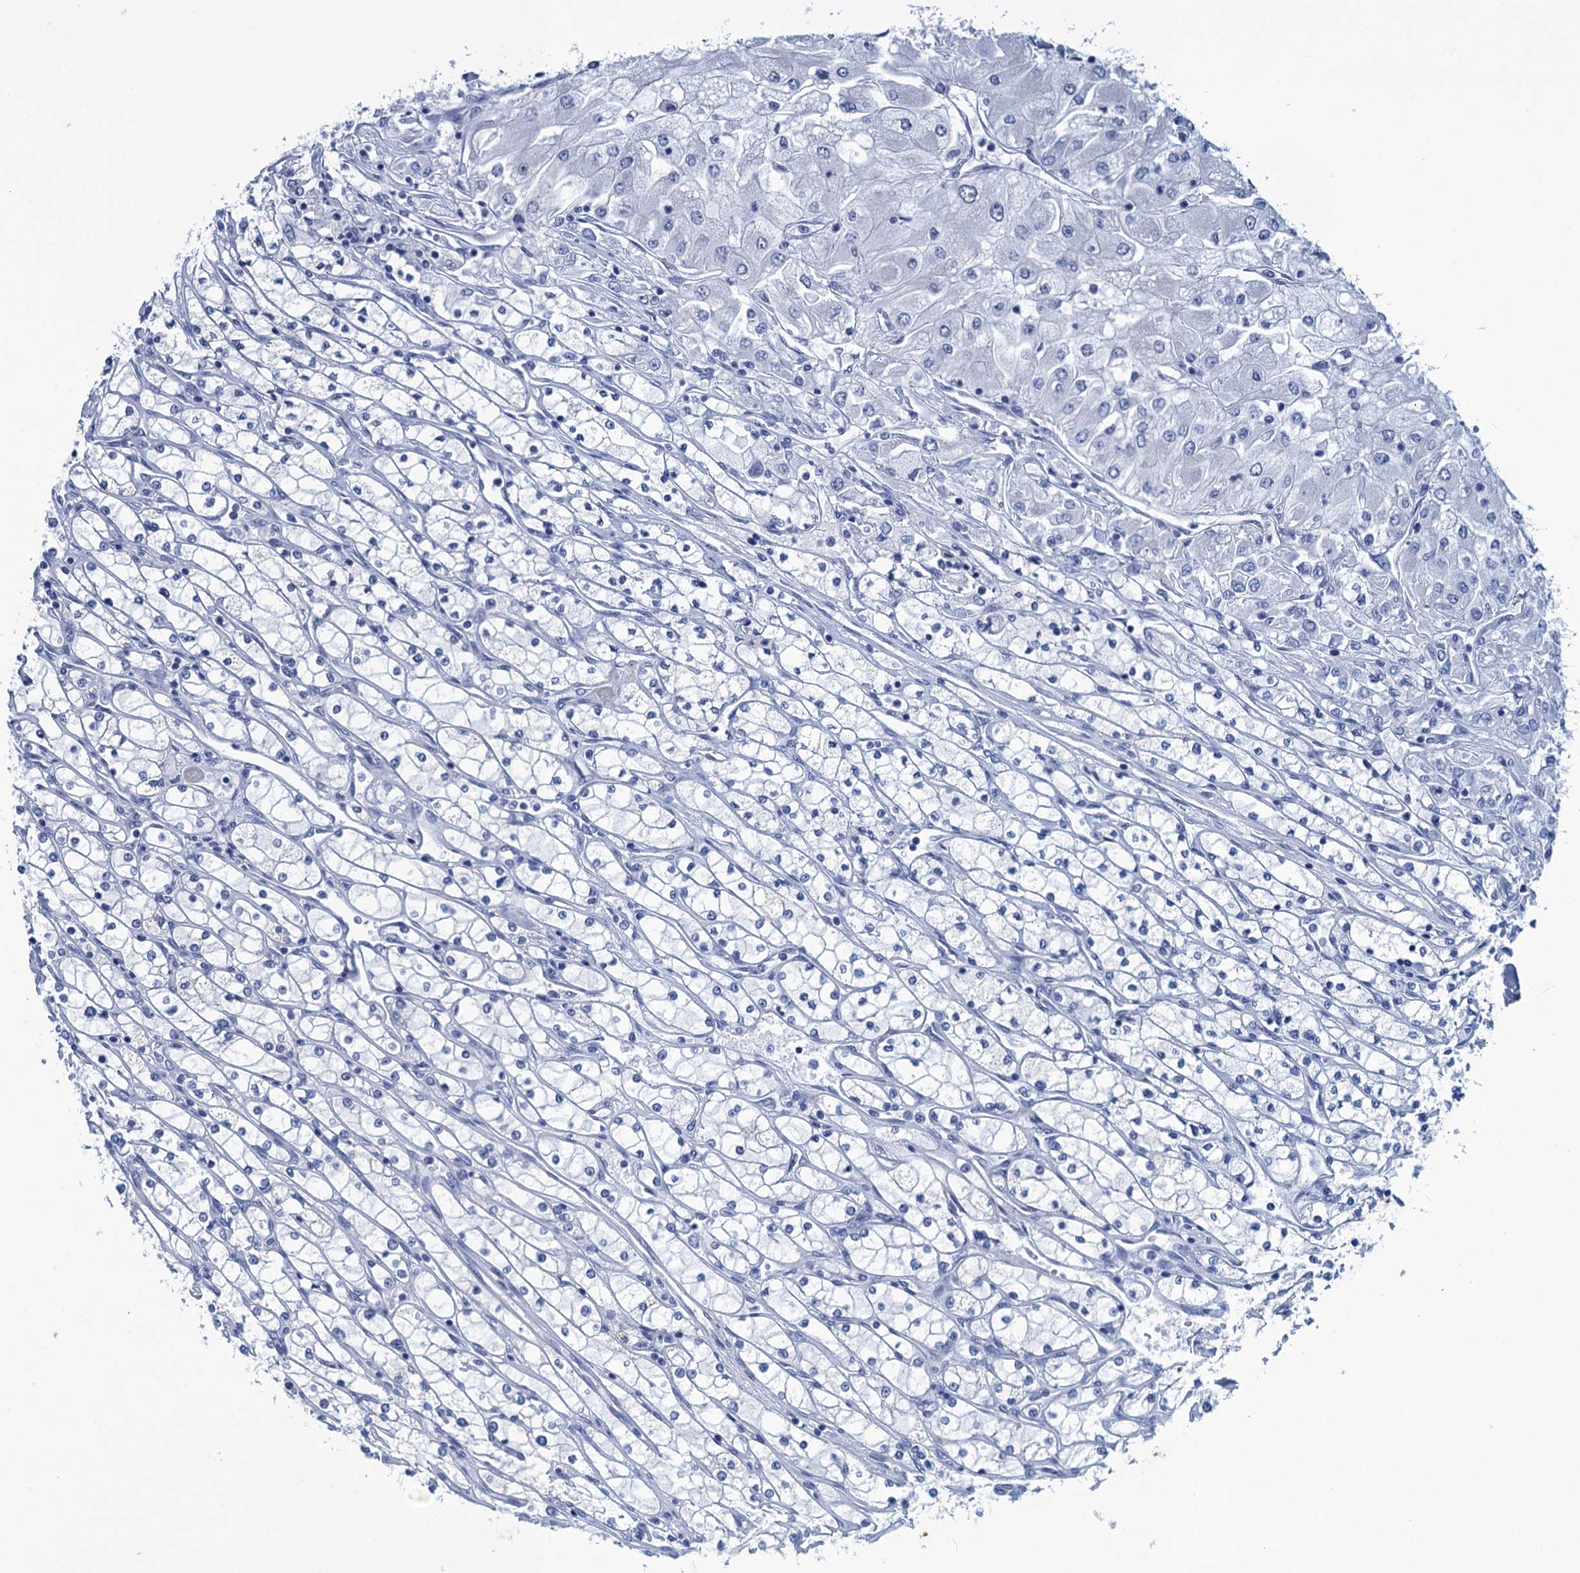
{"staining": {"intensity": "negative", "quantity": "none", "location": "none"}, "tissue": "renal cancer", "cell_type": "Tumor cells", "image_type": "cancer", "snomed": [{"axis": "morphology", "description": "Adenocarcinoma, NOS"}, {"axis": "topography", "description": "Kidney"}], "caption": "Adenocarcinoma (renal) stained for a protein using immunohistochemistry exhibits no staining tumor cells.", "gene": "SCEL", "patient": {"sex": "male", "age": 80}}